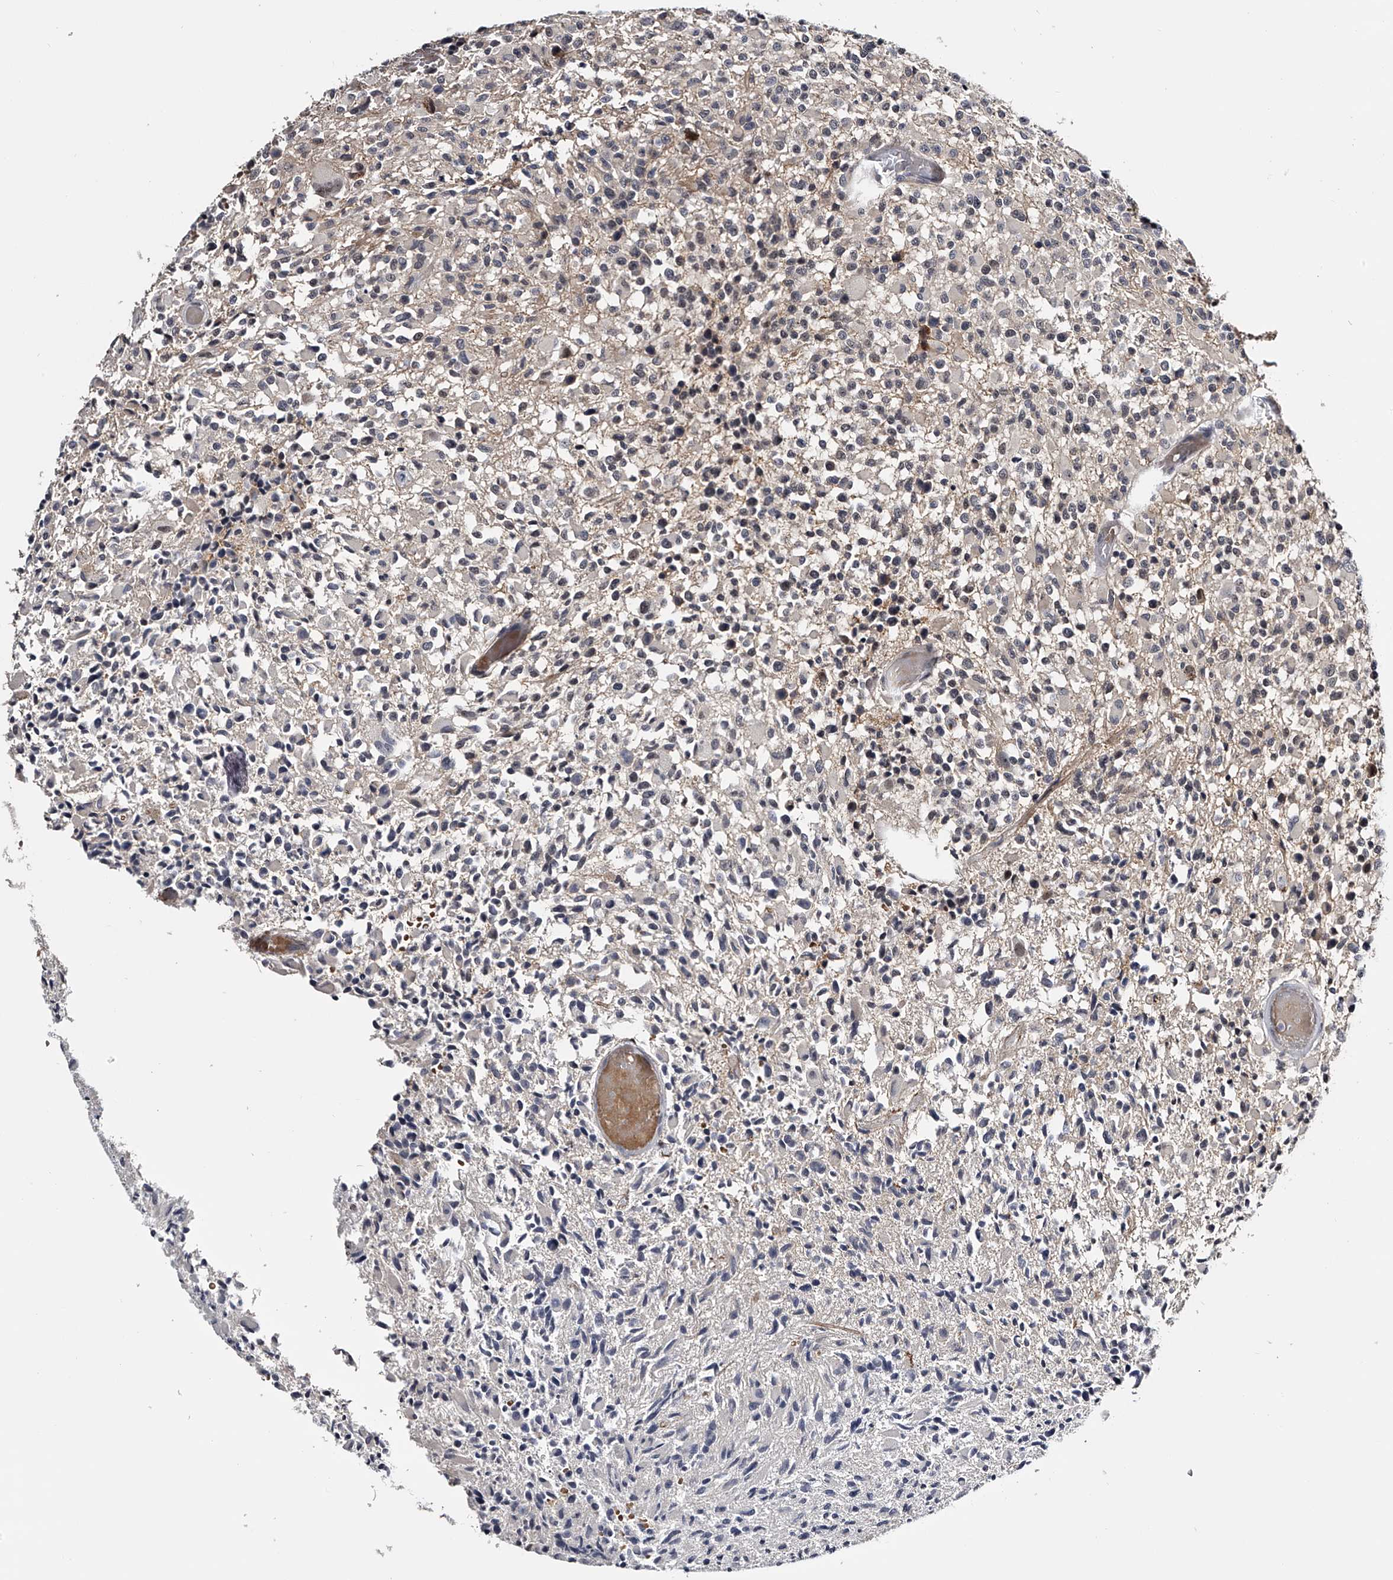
{"staining": {"intensity": "negative", "quantity": "none", "location": "none"}, "tissue": "glioma", "cell_type": "Tumor cells", "image_type": "cancer", "snomed": [{"axis": "morphology", "description": "Glioma, malignant, High grade"}, {"axis": "morphology", "description": "Glioblastoma, NOS"}, {"axis": "topography", "description": "Brain"}], "caption": "Immunohistochemistry image of malignant high-grade glioma stained for a protein (brown), which displays no expression in tumor cells.", "gene": "MDN1", "patient": {"sex": "male", "age": 60}}